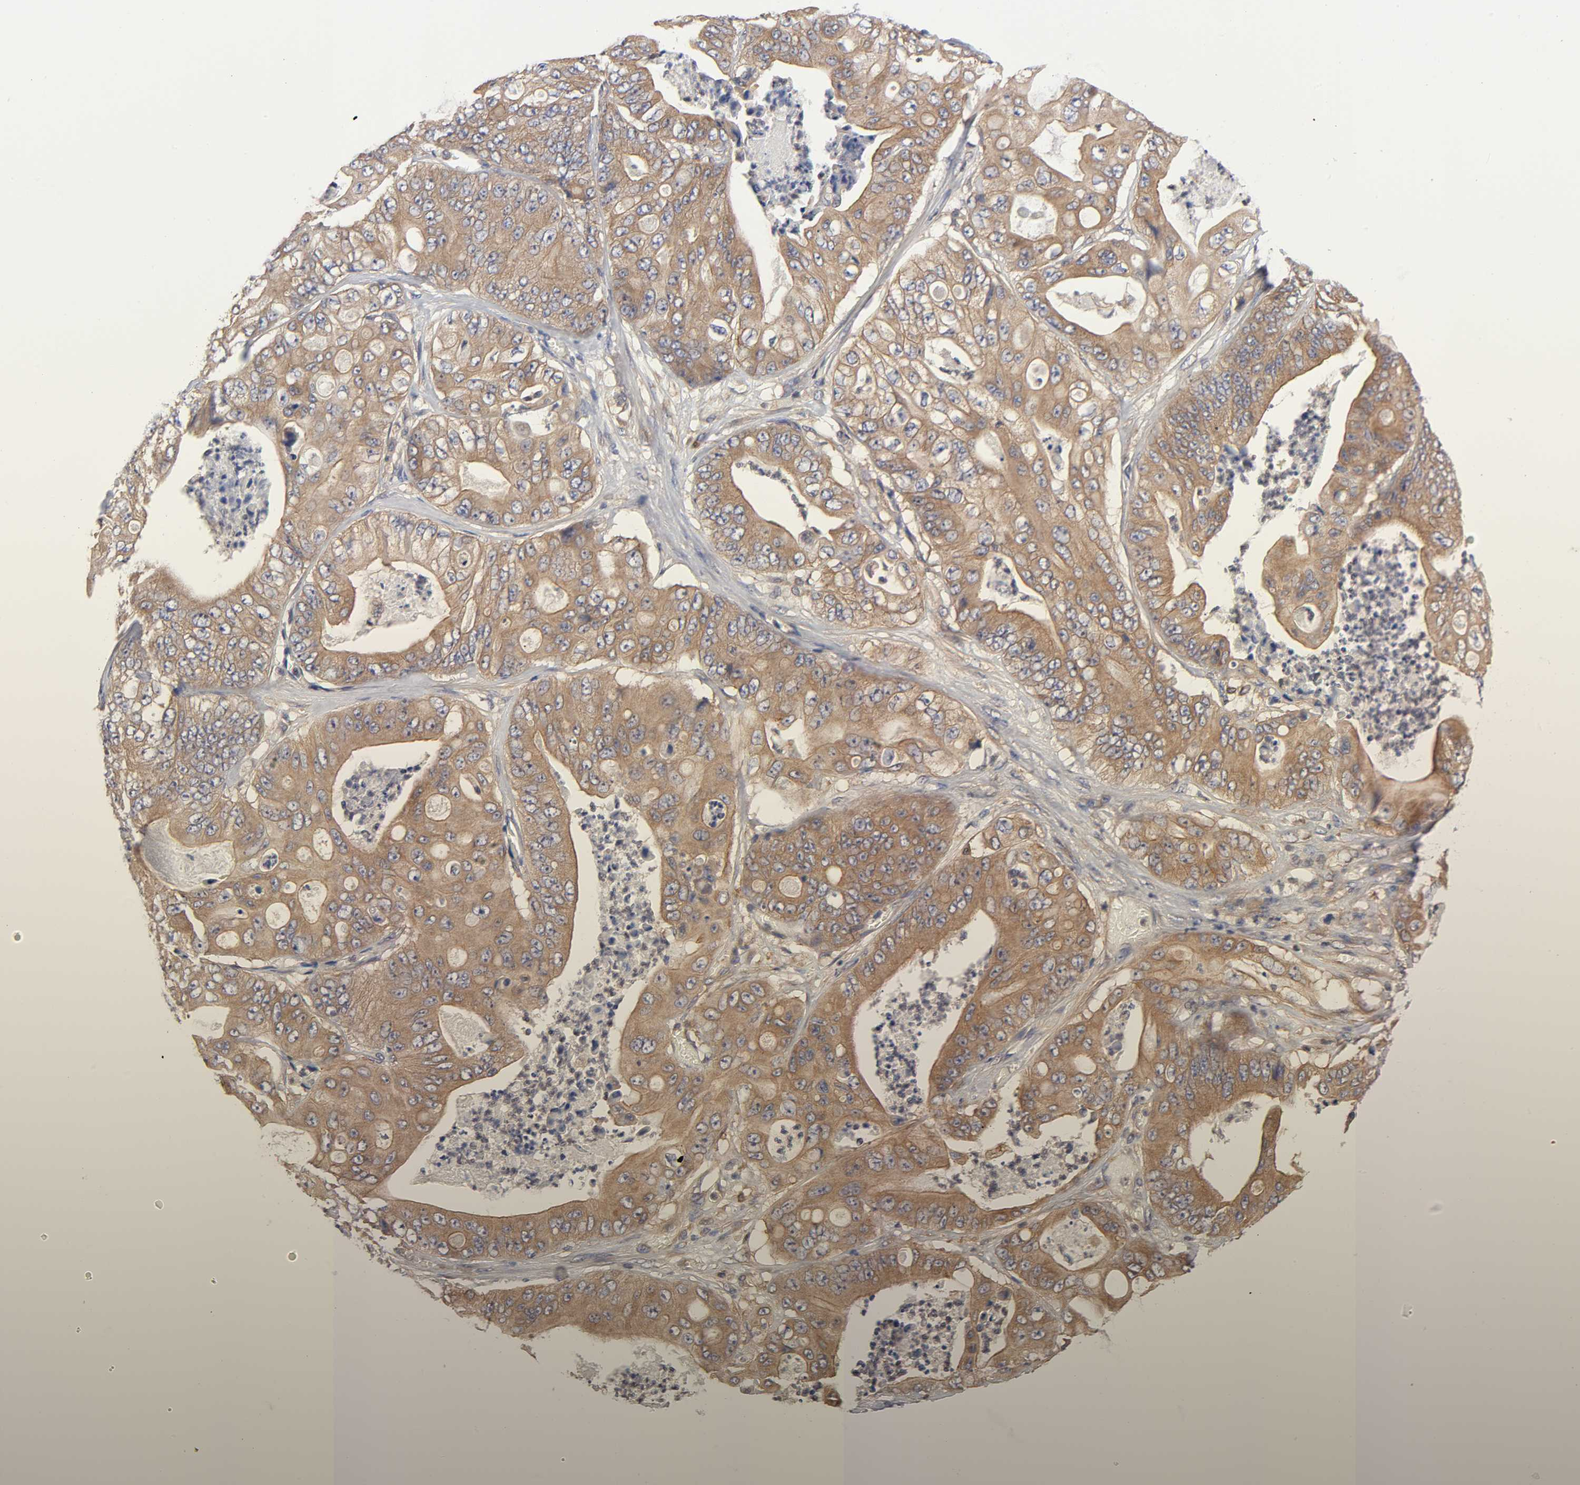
{"staining": {"intensity": "moderate", "quantity": ">75%", "location": "cytoplasmic/membranous"}, "tissue": "stomach cancer", "cell_type": "Tumor cells", "image_type": "cancer", "snomed": [{"axis": "morphology", "description": "Adenocarcinoma, NOS"}, {"axis": "topography", "description": "Stomach"}], "caption": "Brown immunohistochemical staining in human stomach cancer exhibits moderate cytoplasmic/membranous positivity in about >75% of tumor cells. Immunohistochemistry stains the protein of interest in brown and the nuclei are stained blue.", "gene": "STRN3", "patient": {"sex": "female", "age": 73}}